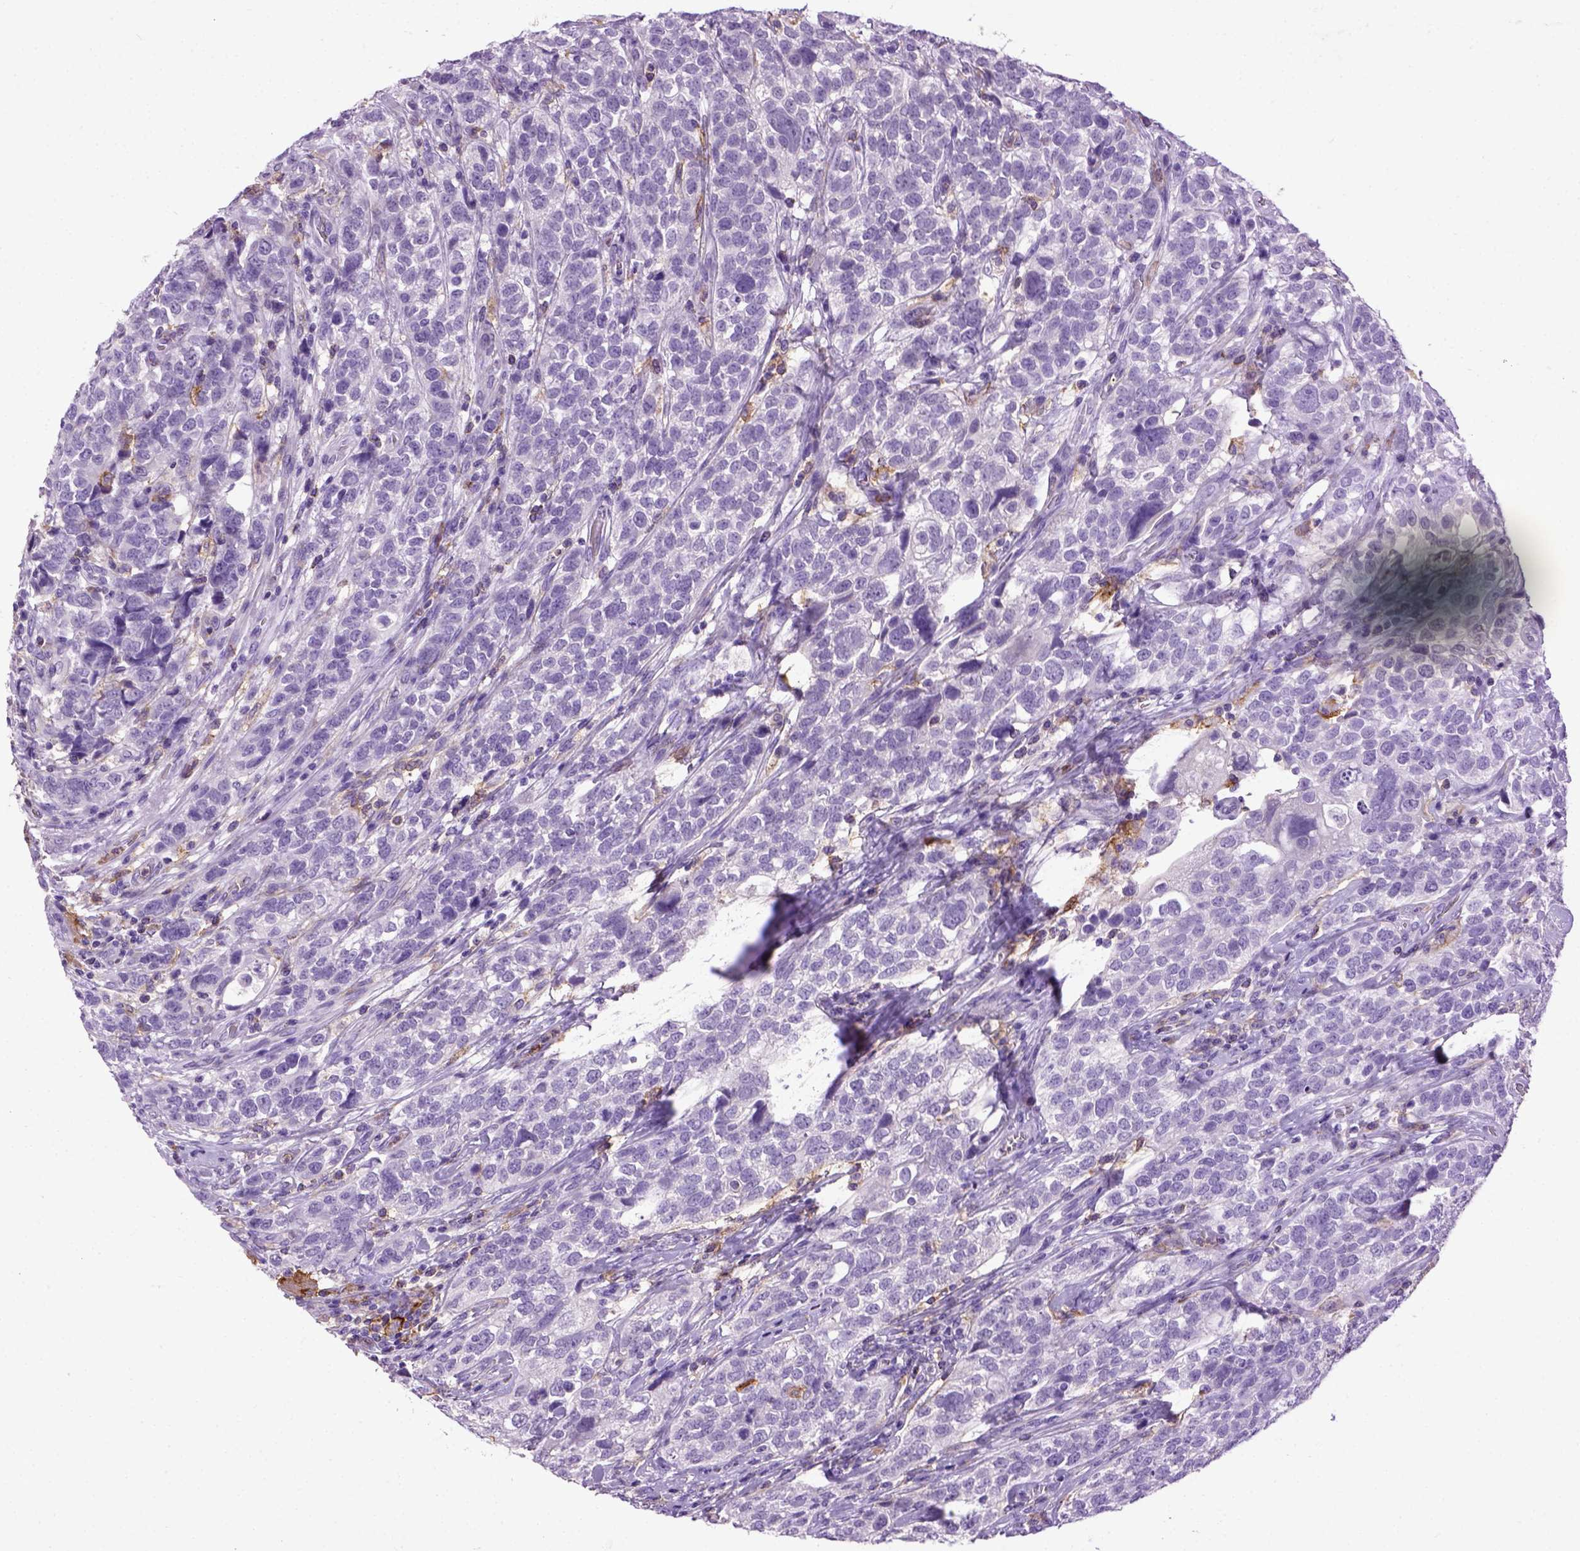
{"staining": {"intensity": "negative", "quantity": "none", "location": "none"}, "tissue": "urothelial cancer", "cell_type": "Tumor cells", "image_type": "cancer", "snomed": [{"axis": "morphology", "description": "Urothelial carcinoma, High grade"}, {"axis": "topography", "description": "Urinary bladder"}], "caption": "An image of urothelial cancer stained for a protein demonstrates no brown staining in tumor cells.", "gene": "ITGAX", "patient": {"sex": "female", "age": 58}}